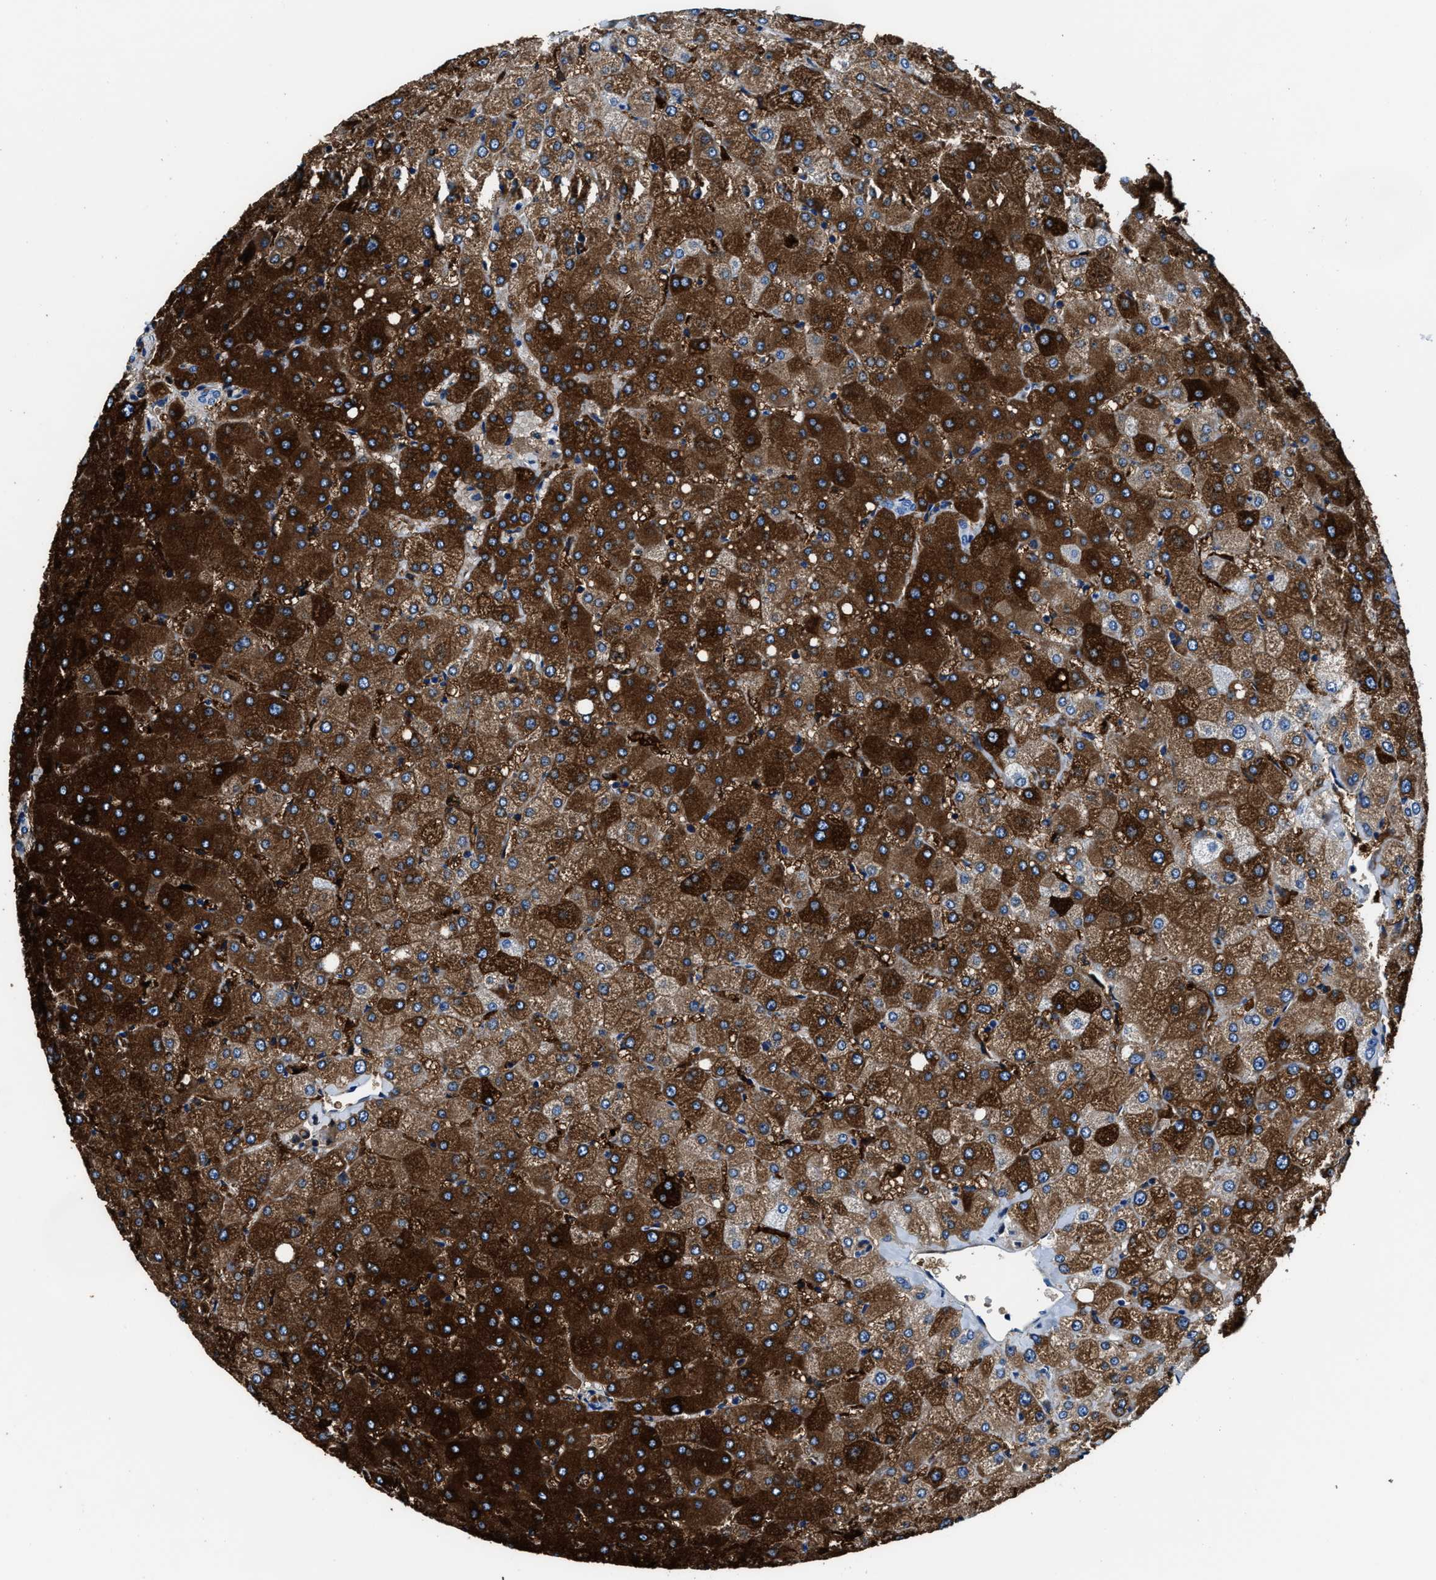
{"staining": {"intensity": "negative", "quantity": "none", "location": "none"}, "tissue": "liver", "cell_type": "Cholangiocytes", "image_type": "normal", "snomed": [{"axis": "morphology", "description": "Normal tissue, NOS"}, {"axis": "topography", "description": "Liver"}], "caption": "Photomicrograph shows no protein staining in cholangiocytes of unremarkable liver.", "gene": "FTL", "patient": {"sex": "female", "age": 54}}